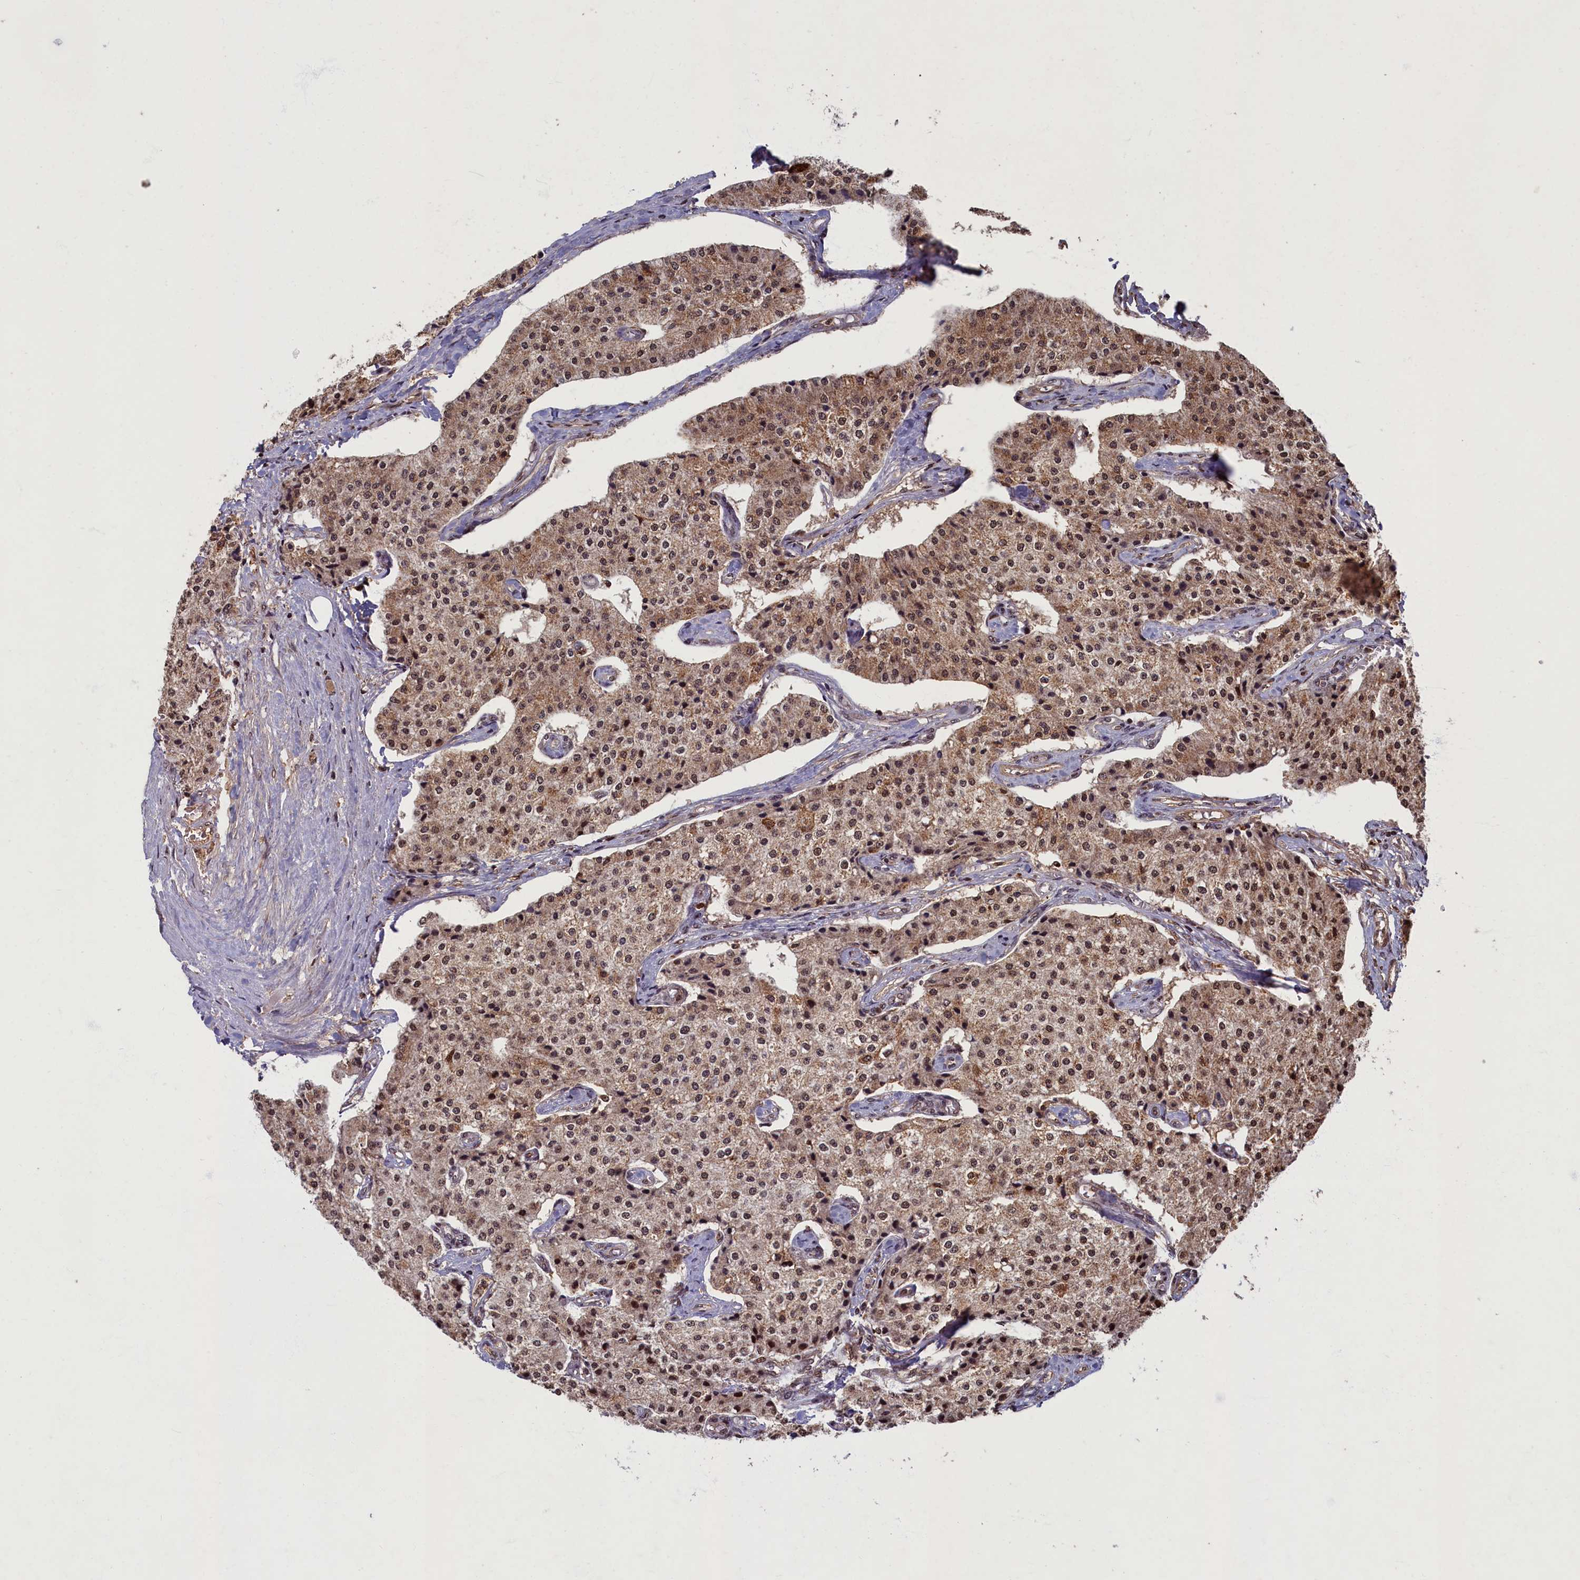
{"staining": {"intensity": "moderate", "quantity": ">75%", "location": "cytoplasmic/membranous,nuclear"}, "tissue": "carcinoid", "cell_type": "Tumor cells", "image_type": "cancer", "snomed": [{"axis": "morphology", "description": "Carcinoid, malignant, NOS"}, {"axis": "topography", "description": "Colon"}], "caption": "Human carcinoid stained with a protein marker reveals moderate staining in tumor cells.", "gene": "BRCA1", "patient": {"sex": "female", "age": 52}}